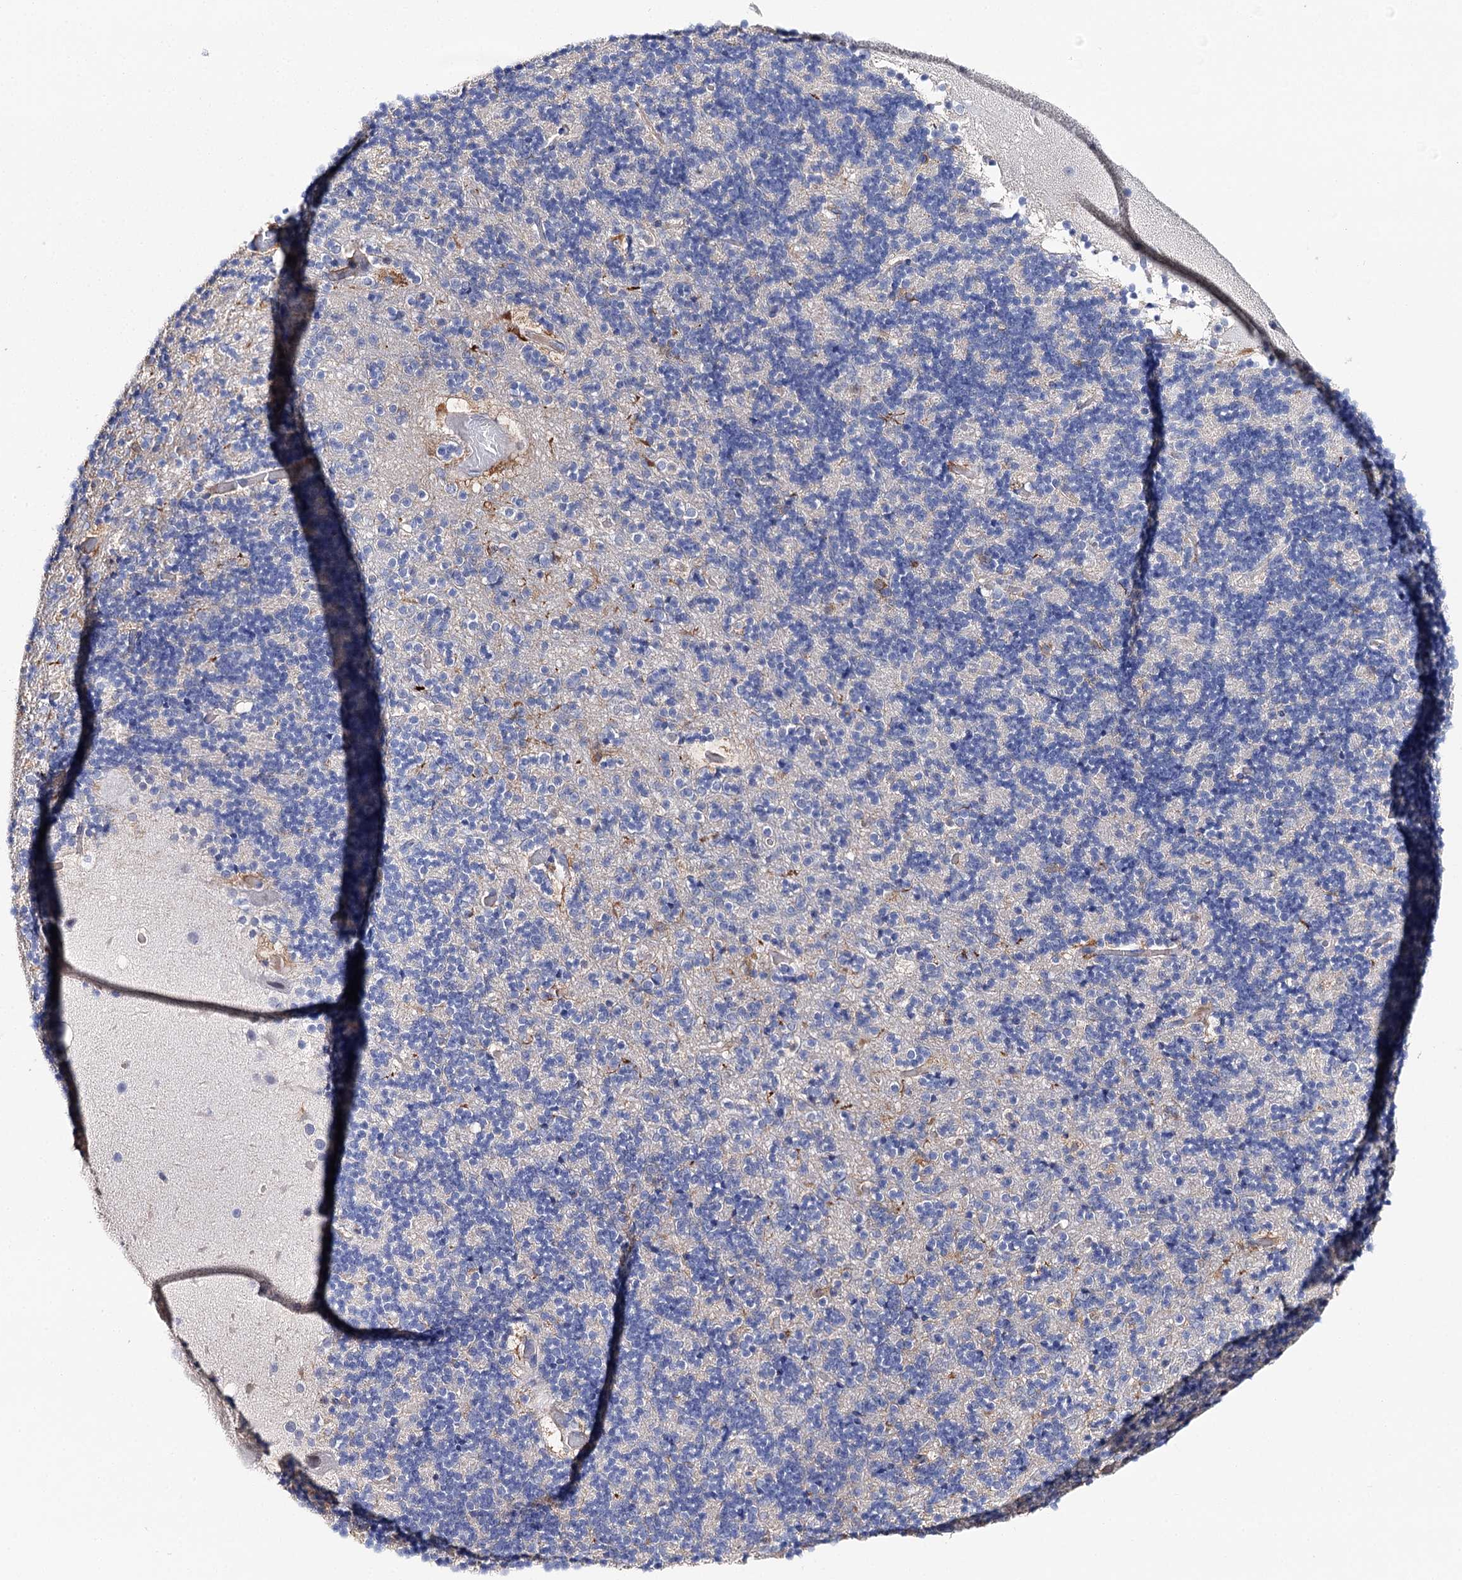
{"staining": {"intensity": "negative", "quantity": "none", "location": "none"}, "tissue": "cerebellum", "cell_type": "Cells in granular layer", "image_type": "normal", "snomed": [{"axis": "morphology", "description": "Normal tissue, NOS"}, {"axis": "topography", "description": "Cerebellum"}], "caption": "Protein analysis of unremarkable cerebellum reveals no significant staining in cells in granular layer. (IHC, brightfield microscopy, high magnification).", "gene": "EPYC", "patient": {"sex": "male", "age": 57}}